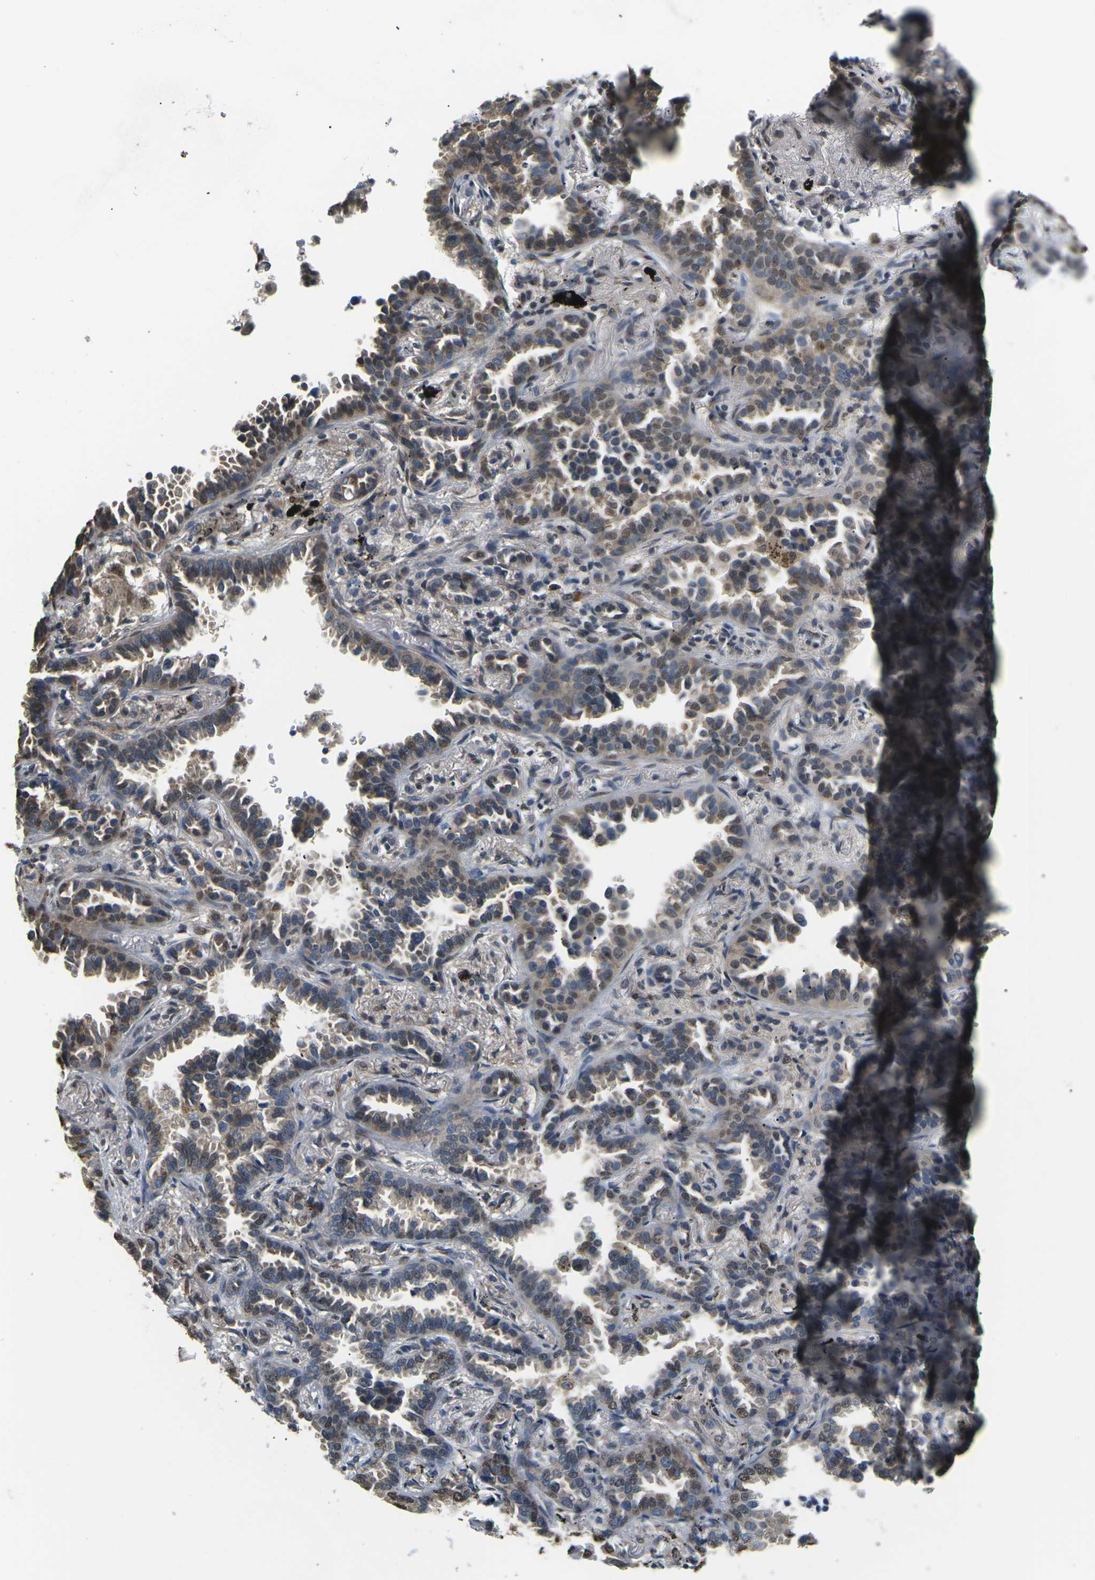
{"staining": {"intensity": "moderate", "quantity": "25%-75%", "location": "cytoplasmic/membranous,nuclear"}, "tissue": "lung cancer", "cell_type": "Tumor cells", "image_type": "cancer", "snomed": [{"axis": "morphology", "description": "Normal tissue, NOS"}, {"axis": "morphology", "description": "Adenocarcinoma, NOS"}, {"axis": "topography", "description": "Lung"}], "caption": "Immunohistochemistry of human lung adenocarcinoma exhibits medium levels of moderate cytoplasmic/membranous and nuclear staining in about 25%-75% of tumor cells.", "gene": "ERBB4", "patient": {"sex": "male", "age": 59}}